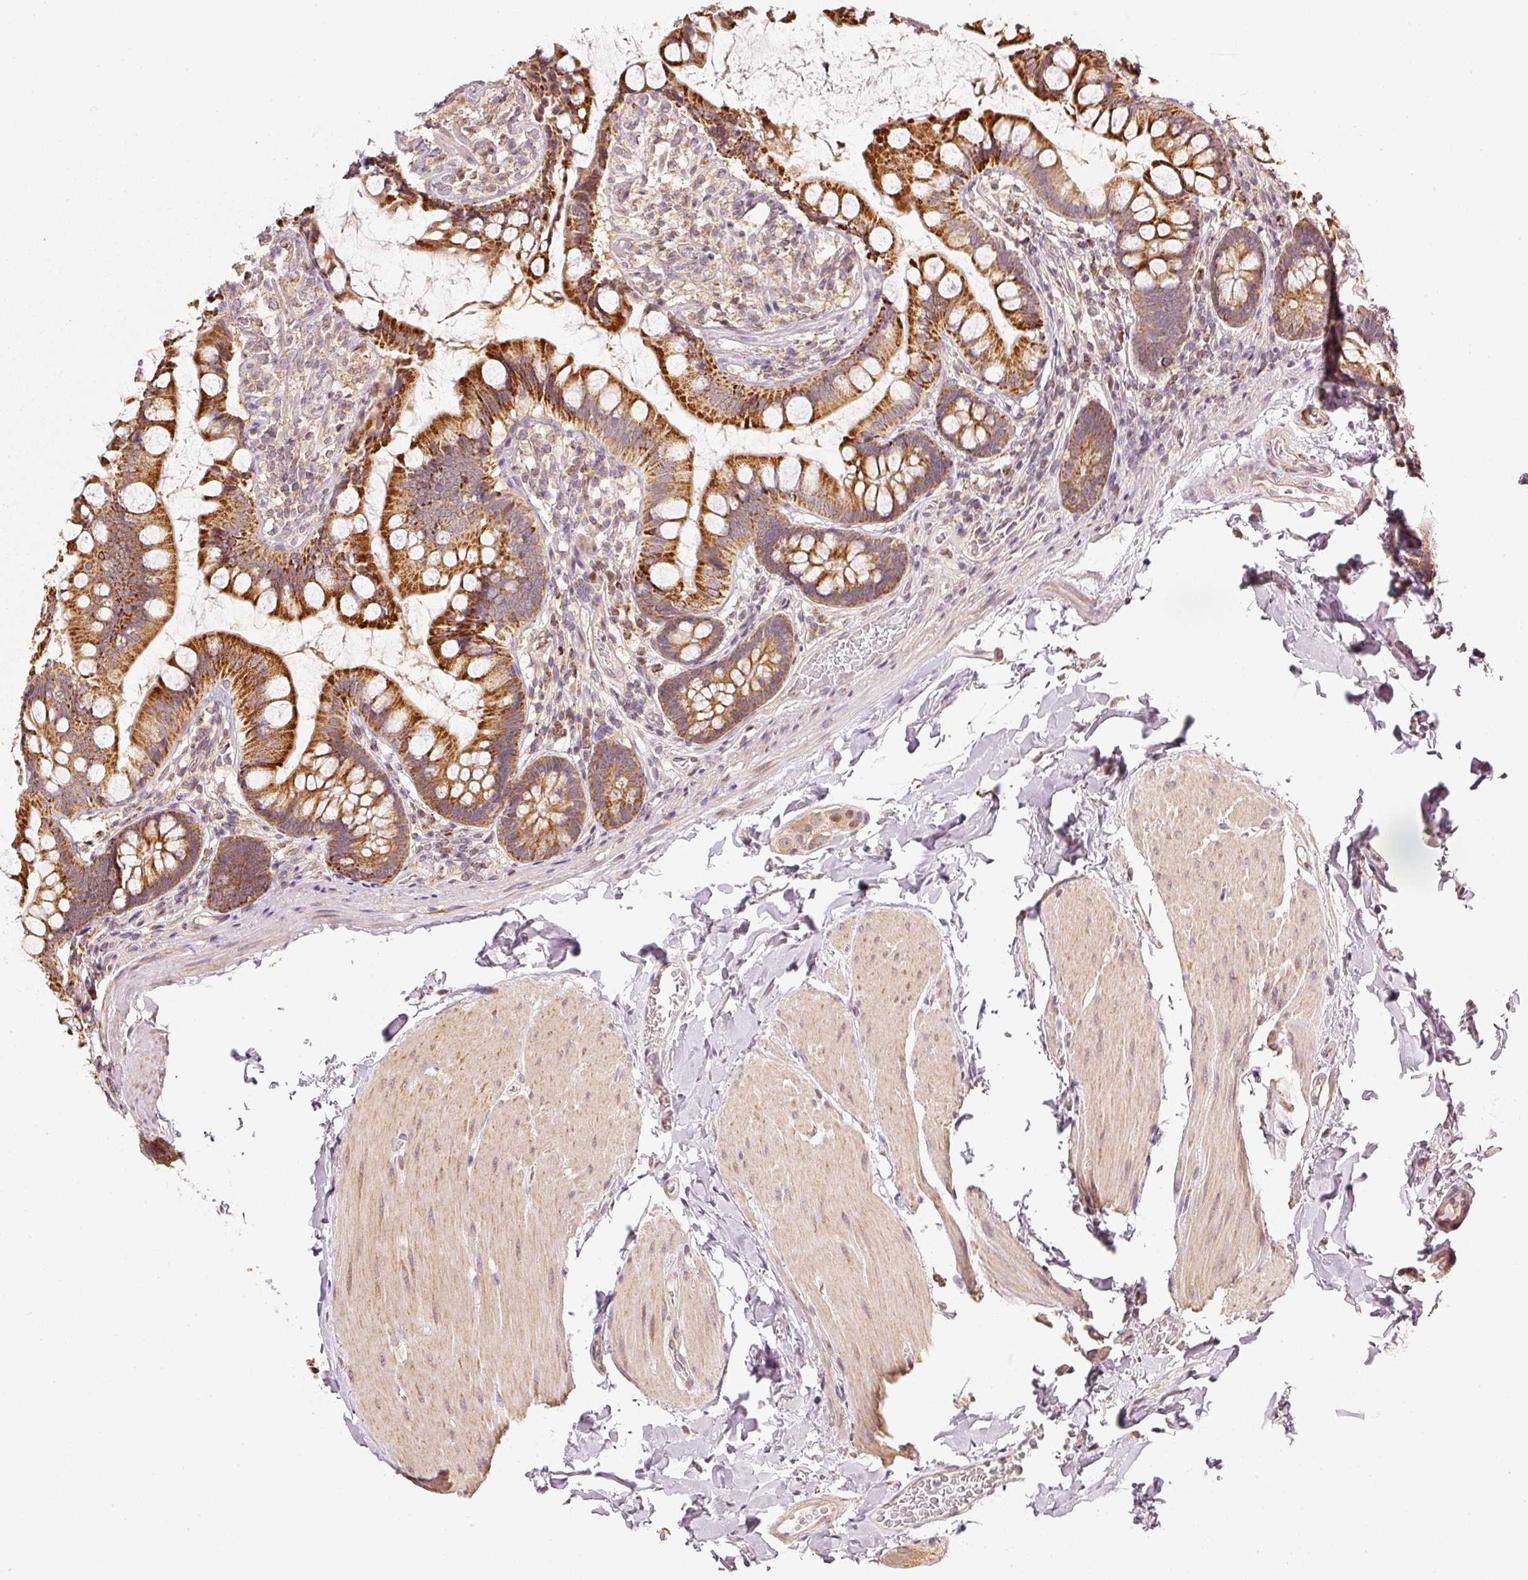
{"staining": {"intensity": "strong", "quantity": ">75%", "location": "cytoplasmic/membranous"}, "tissue": "small intestine", "cell_type": "Glandular cells", "image_type": "normal", "snomed": [{"axis": "morphology", "description": "Normal tissue, NOS"}, {"axis": "topography", "description": "Small intestine"}], "caption": "Strong cytoplasmic/membranous protein positivity is appreciated in approximately >75% of glandular cells in small intestine. (brown staining indicates protein expression, while blue staining denotes nuclei).", "gene": "RAB35", "patient": {"sex": "male", "age": 70}}